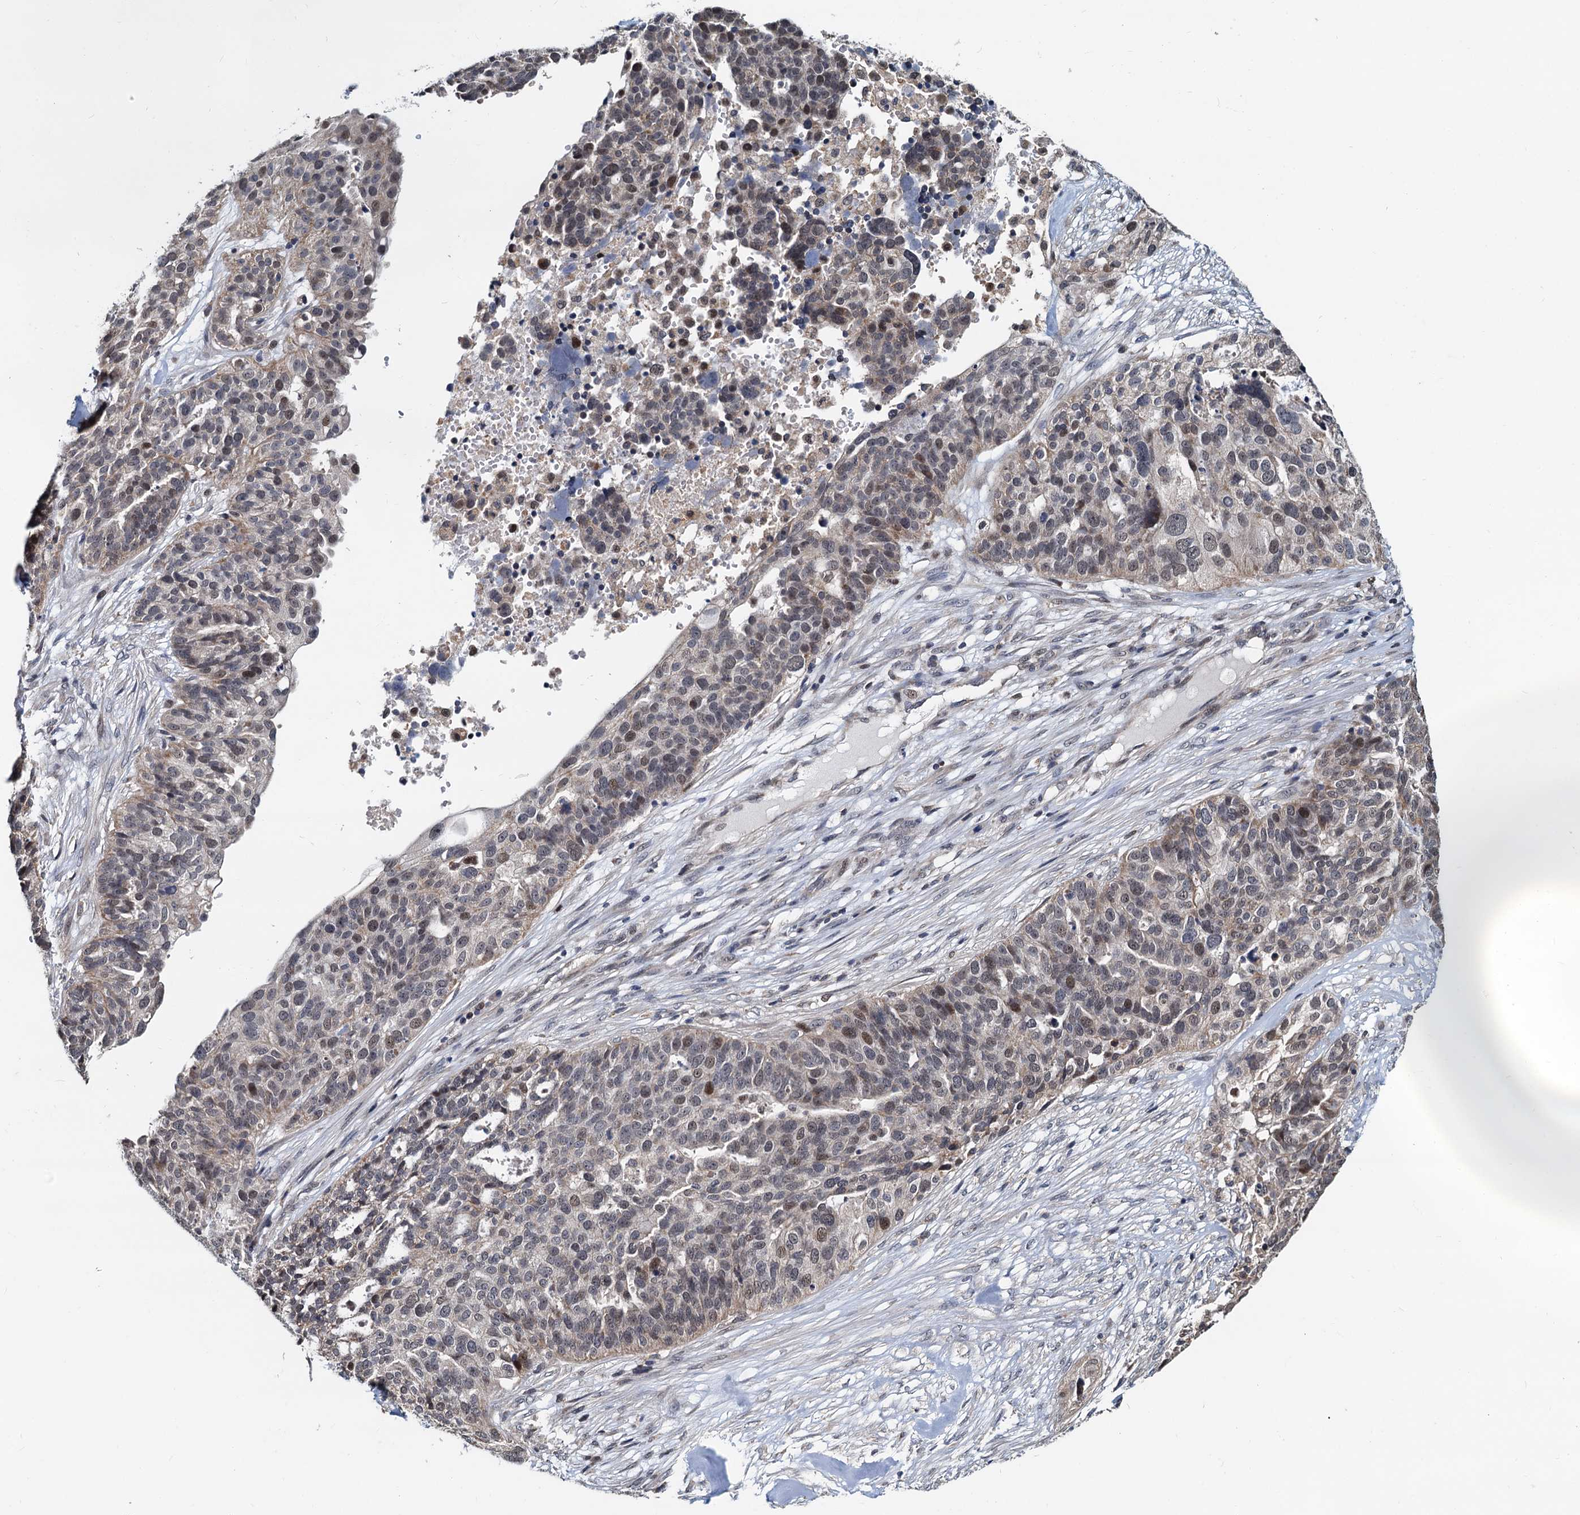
{"staining": {"intensity": "moderate", "quantity": "<25%", "location": "nuclear"}, "tissue": "ovarian cancer", "cell_type": "Tumor cells", "image_type": "cancer", "snomed": [{"axis": "morphology", "description": "Cystadenocarcinoma, serous, NOS"}, {"axis": "topography", "description": "Ovary"}], "caption": "Approximately <25% of tumor cells in ovarian serous cystadenocarcinoma display moderate nuclear protein expression as visualized by brown immunohistochemical staining.", "gene": "MCMBP", "patient": {"sex": "female", "age": 59}}